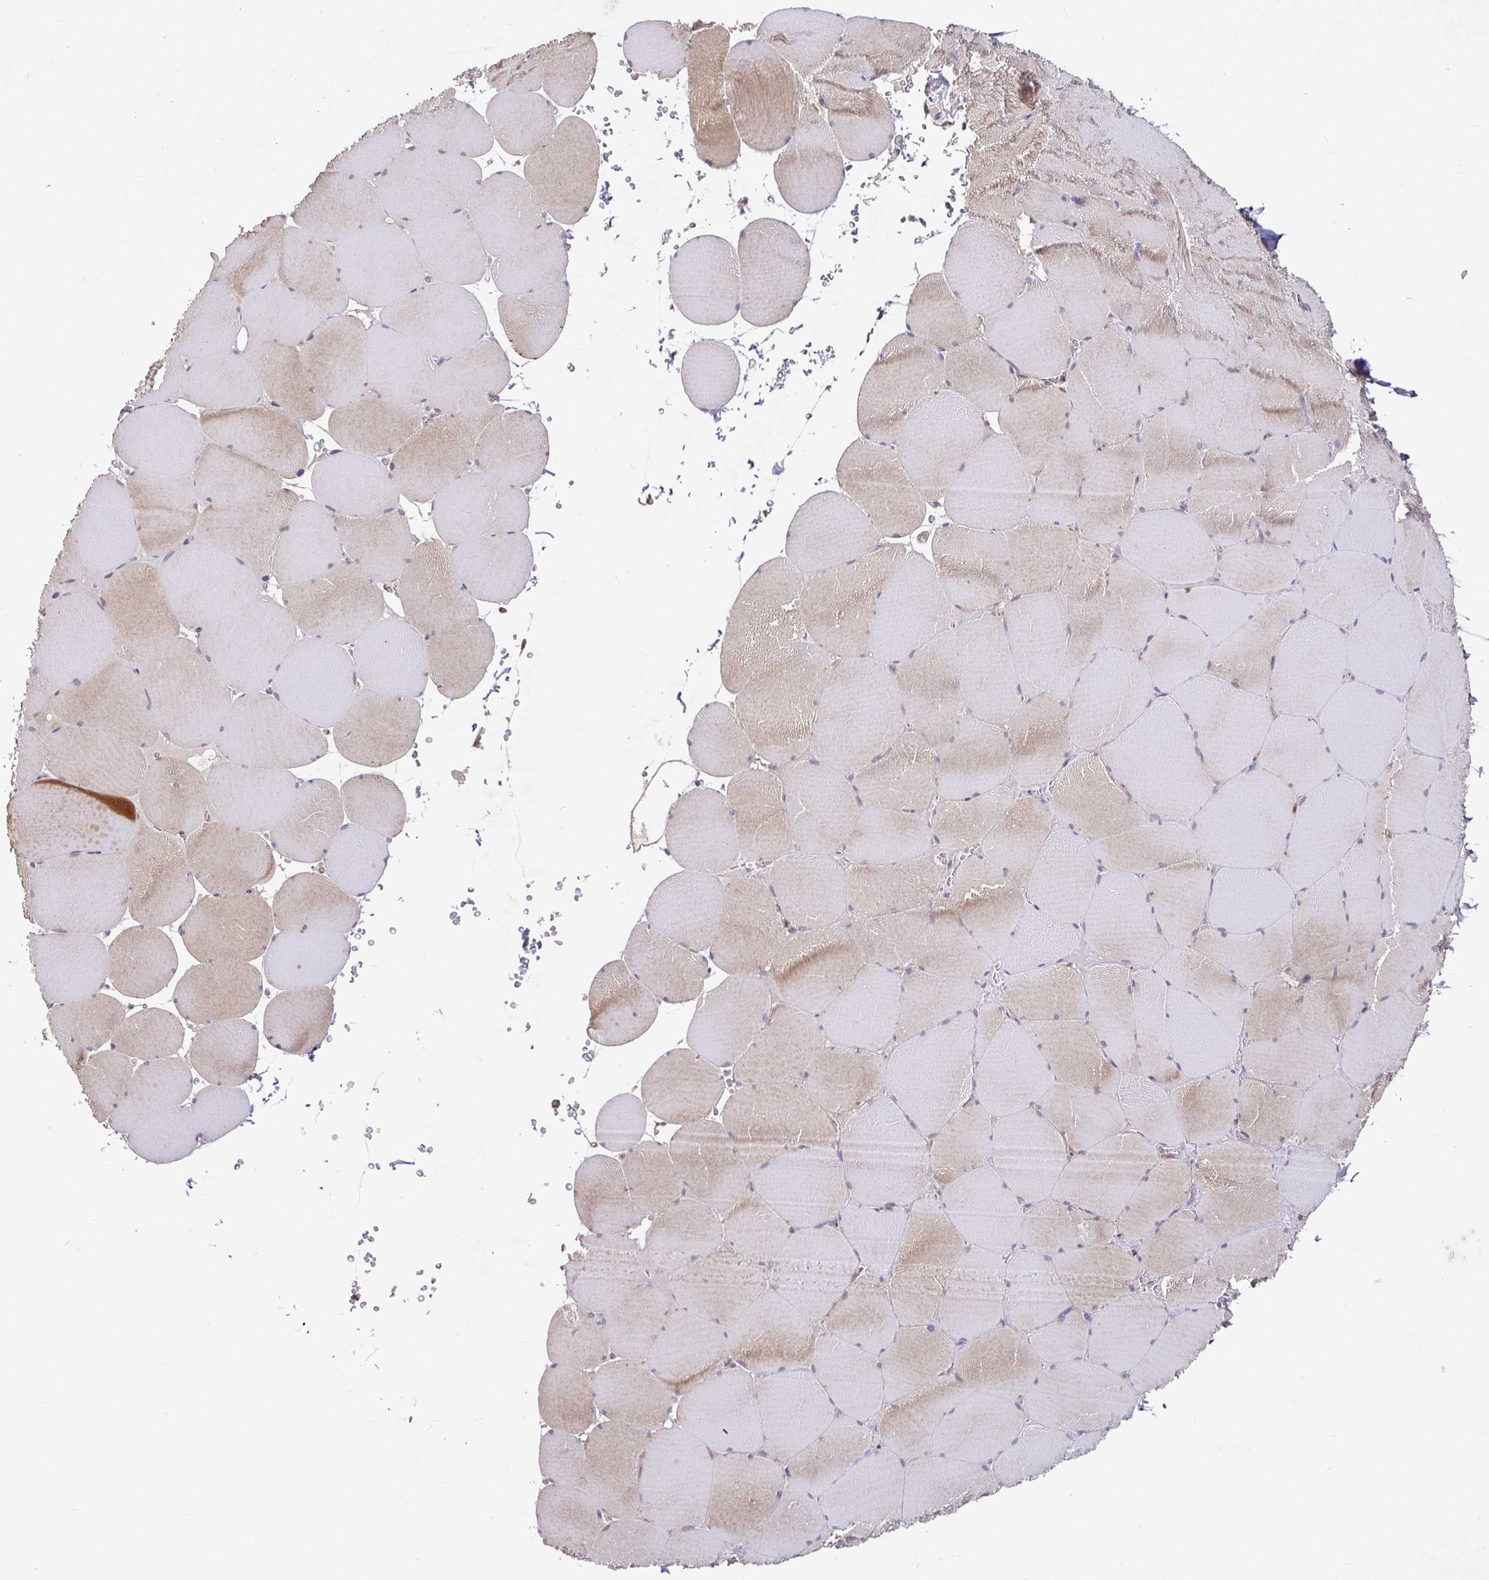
{"staining": {"intensity": "weak", "quantity": "25%-75%", "location": "cytoplasmic/membranous"}, "tissue": "skeletal muscle", "cell_type": "Myocytes", "image_type": "normal", "snomed": [{"axis": "morphology", "description": "Normal tissue, NOS"}, {"axis": "topography", "description": "Skeletal muscle"}, {"axis": "topography", "description": "Head-Neck"}], "caption": "About 25%-75% of myocytes in unremarkable human skeletal muscle demonstrate weak cytoplasmic/membranous protein positivity as visualized by brown immunohistochemical staining.", "gene": "ELP1", "patient": {"sex": "male", "age": 66}}